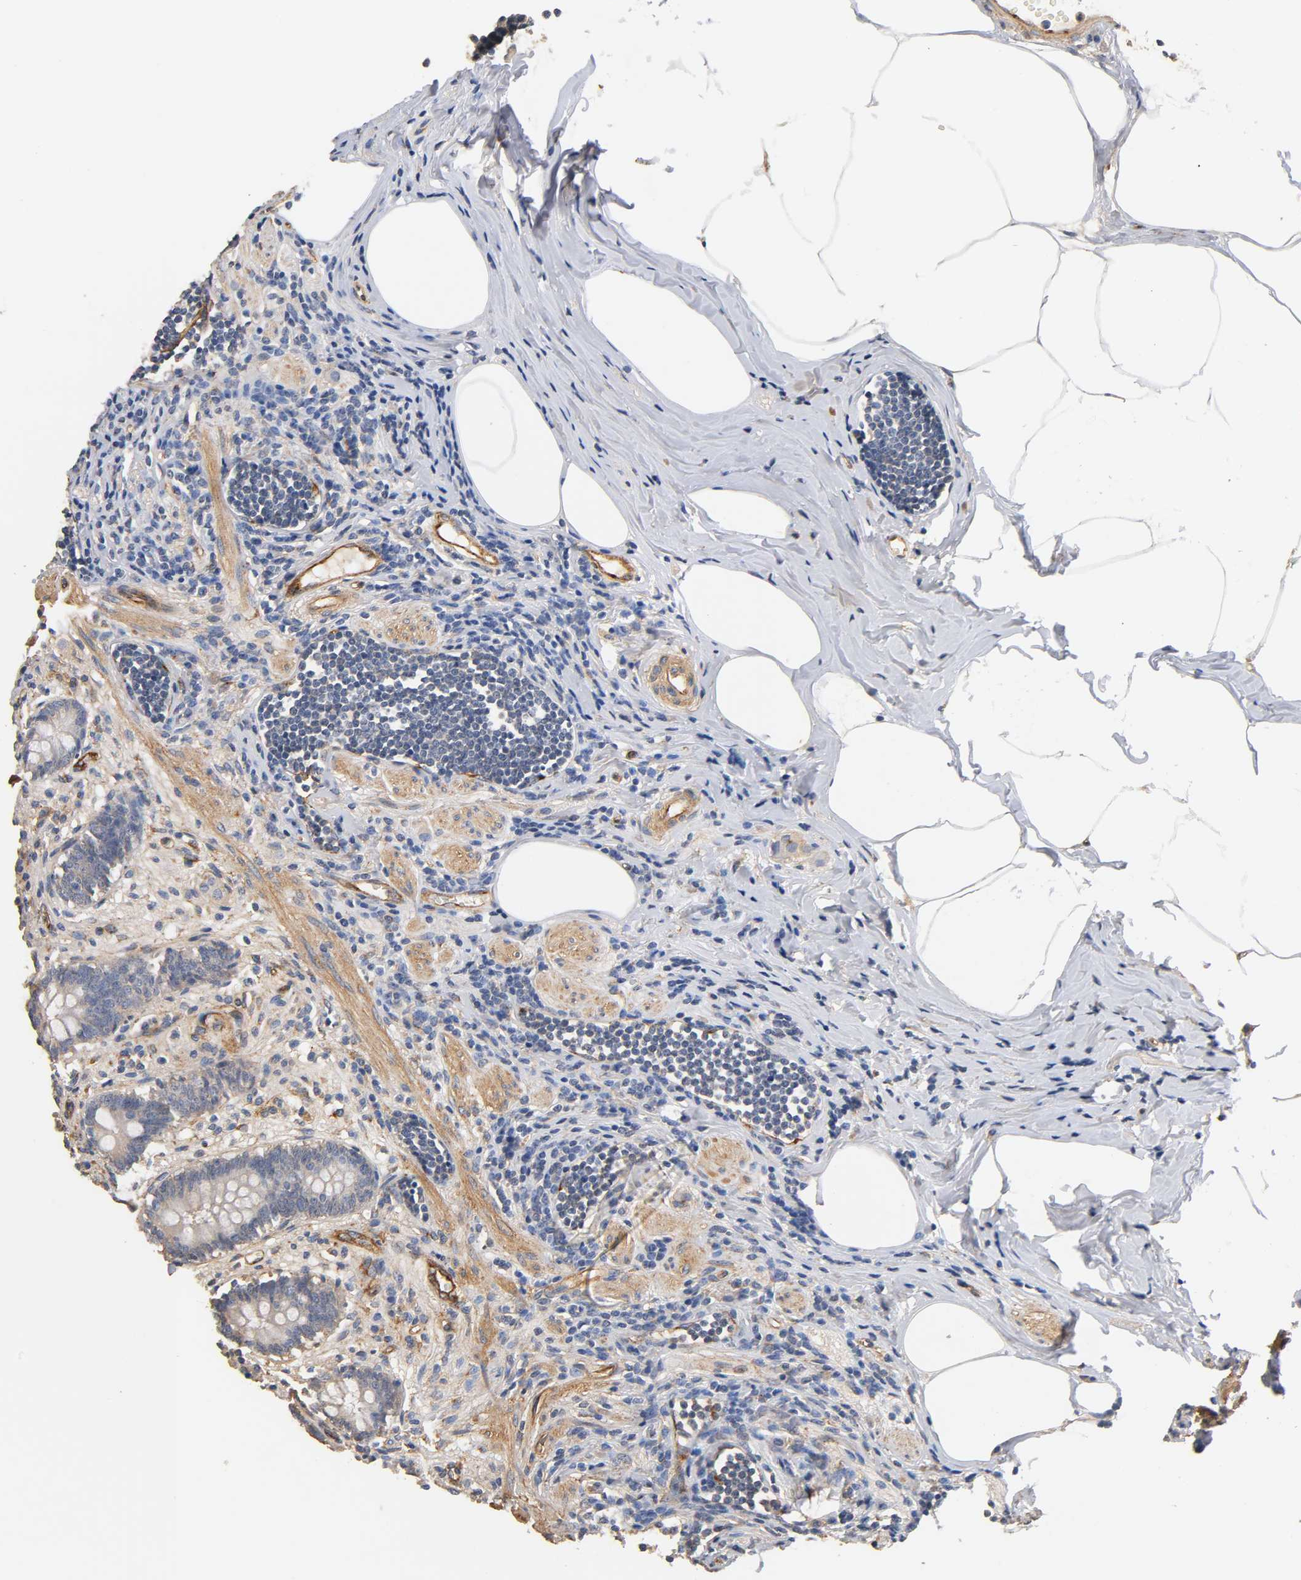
{"staining": {"intensity": "negative", "quantity": "none", "location": "none"}, "tissue": "appendix", "cell_type": "Glandular cells", "image_type": "normal", "snomed": [{"axis": "morphology", "description": "Normal tissue, NOS"}, {"axis": "topography", "description": "Appendix"}], "caption": "An immunohistochemistry photomicrograph of benign appendix is shown. There is no staining in glandular cells of appendix.", "gene": "IFITM2", "patient": {"sex": "female", "age": 50}}